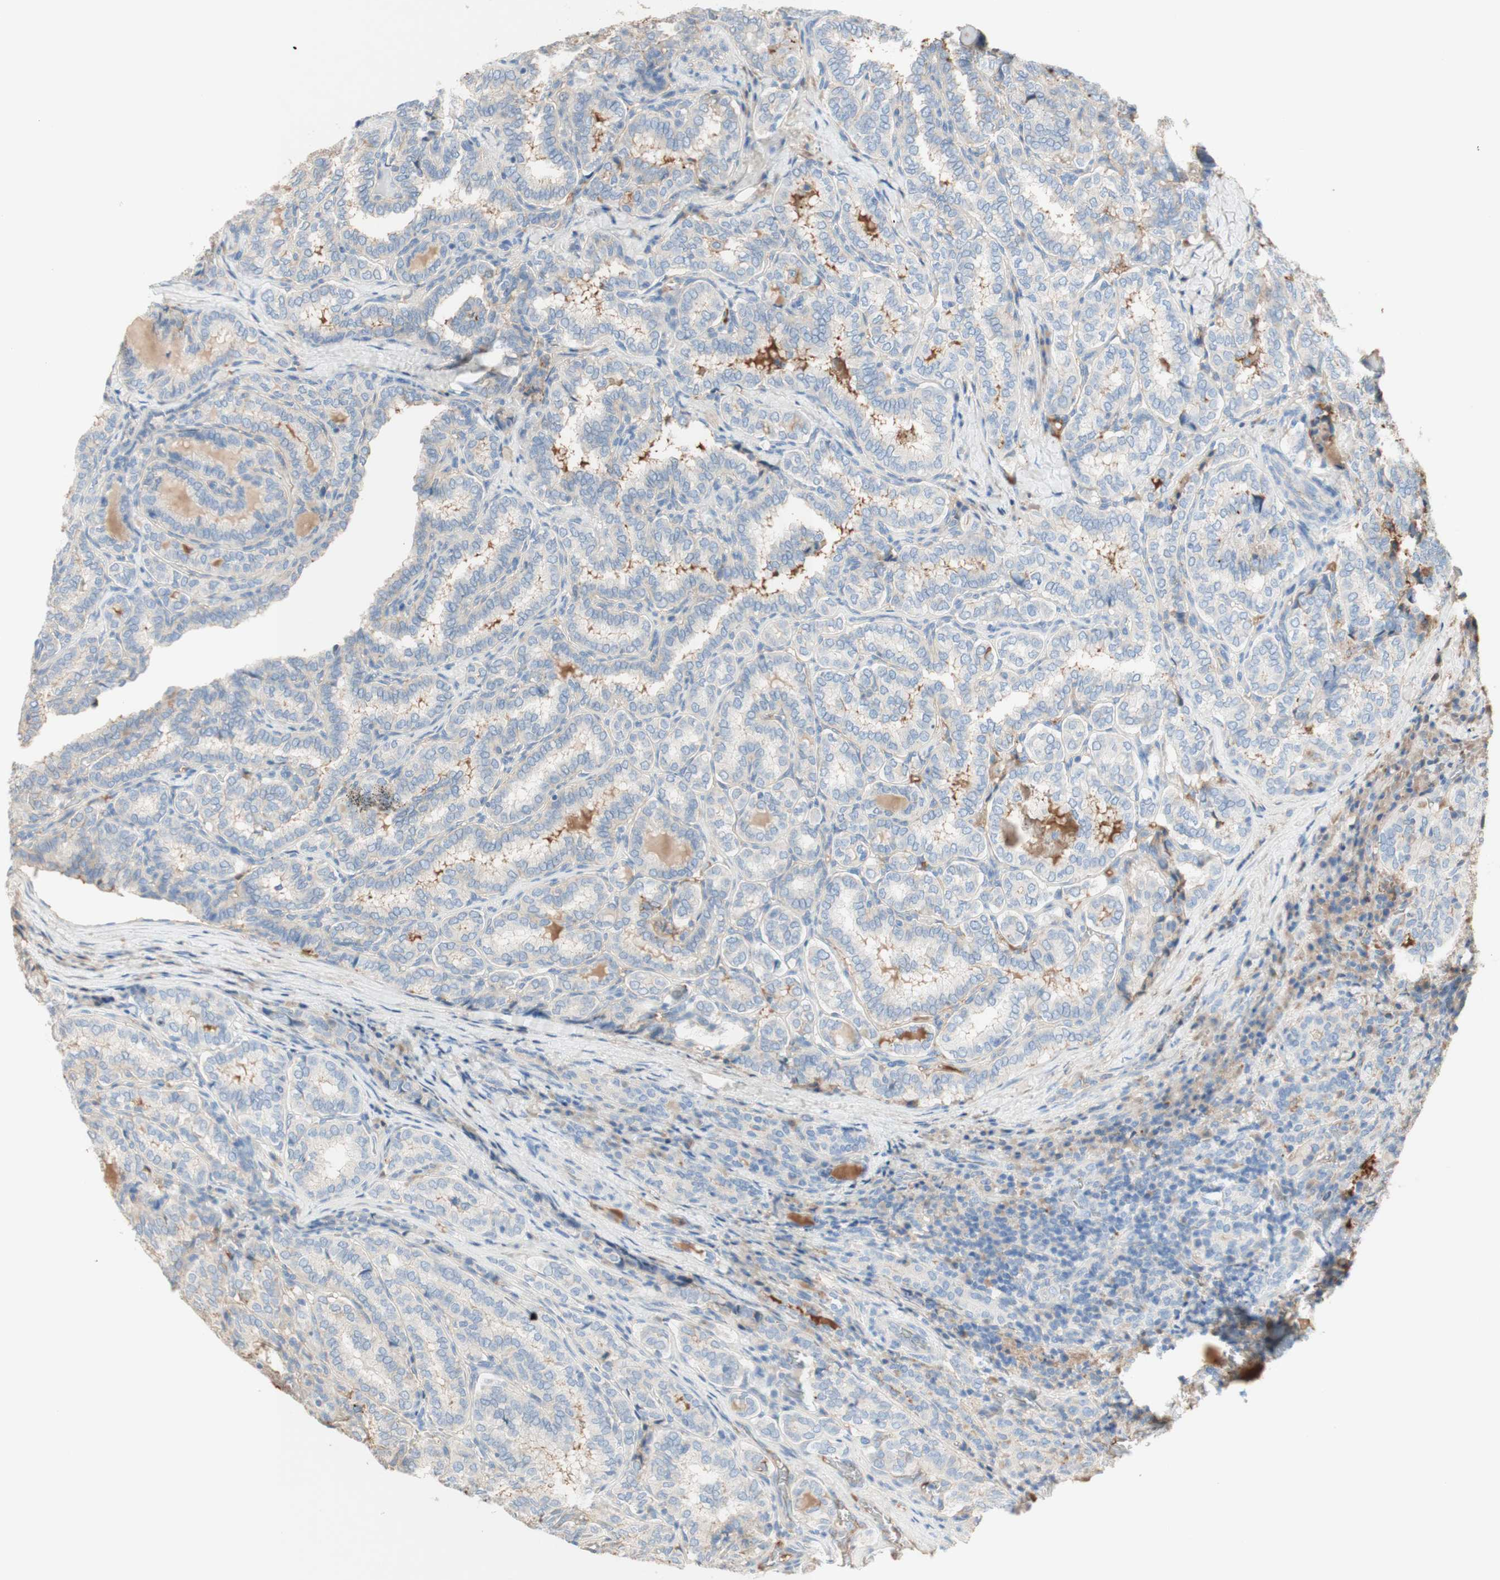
{"staining": {"intensity": "negative", "quantity": "none", "location": "none"}, "tissue": "thyroid cancer", "cell_type": "Tumor cells", "image_type": "cancer", "snomed": [{"axis": "morphology", "description": "Normal tissue, NOS"}, {"axis": "morphology", "description": "Papillary adenocarcinoma, NOS"}, {"axis": "topography", "description": "Thyroid gland"}], "caption": "IHC micrograph of neoplastic tissue: human thyroid cancer stained with DAB (3,3'-diaminobenzidine) reveals no significant protein staining in tumor cells. (Stains: DAB IHC with hematoxylin counter stain, Microscopy: brightfield microscopy at high magnification).", "gene": "KNG1", "patient": {"sex": "female", "age": 30}}